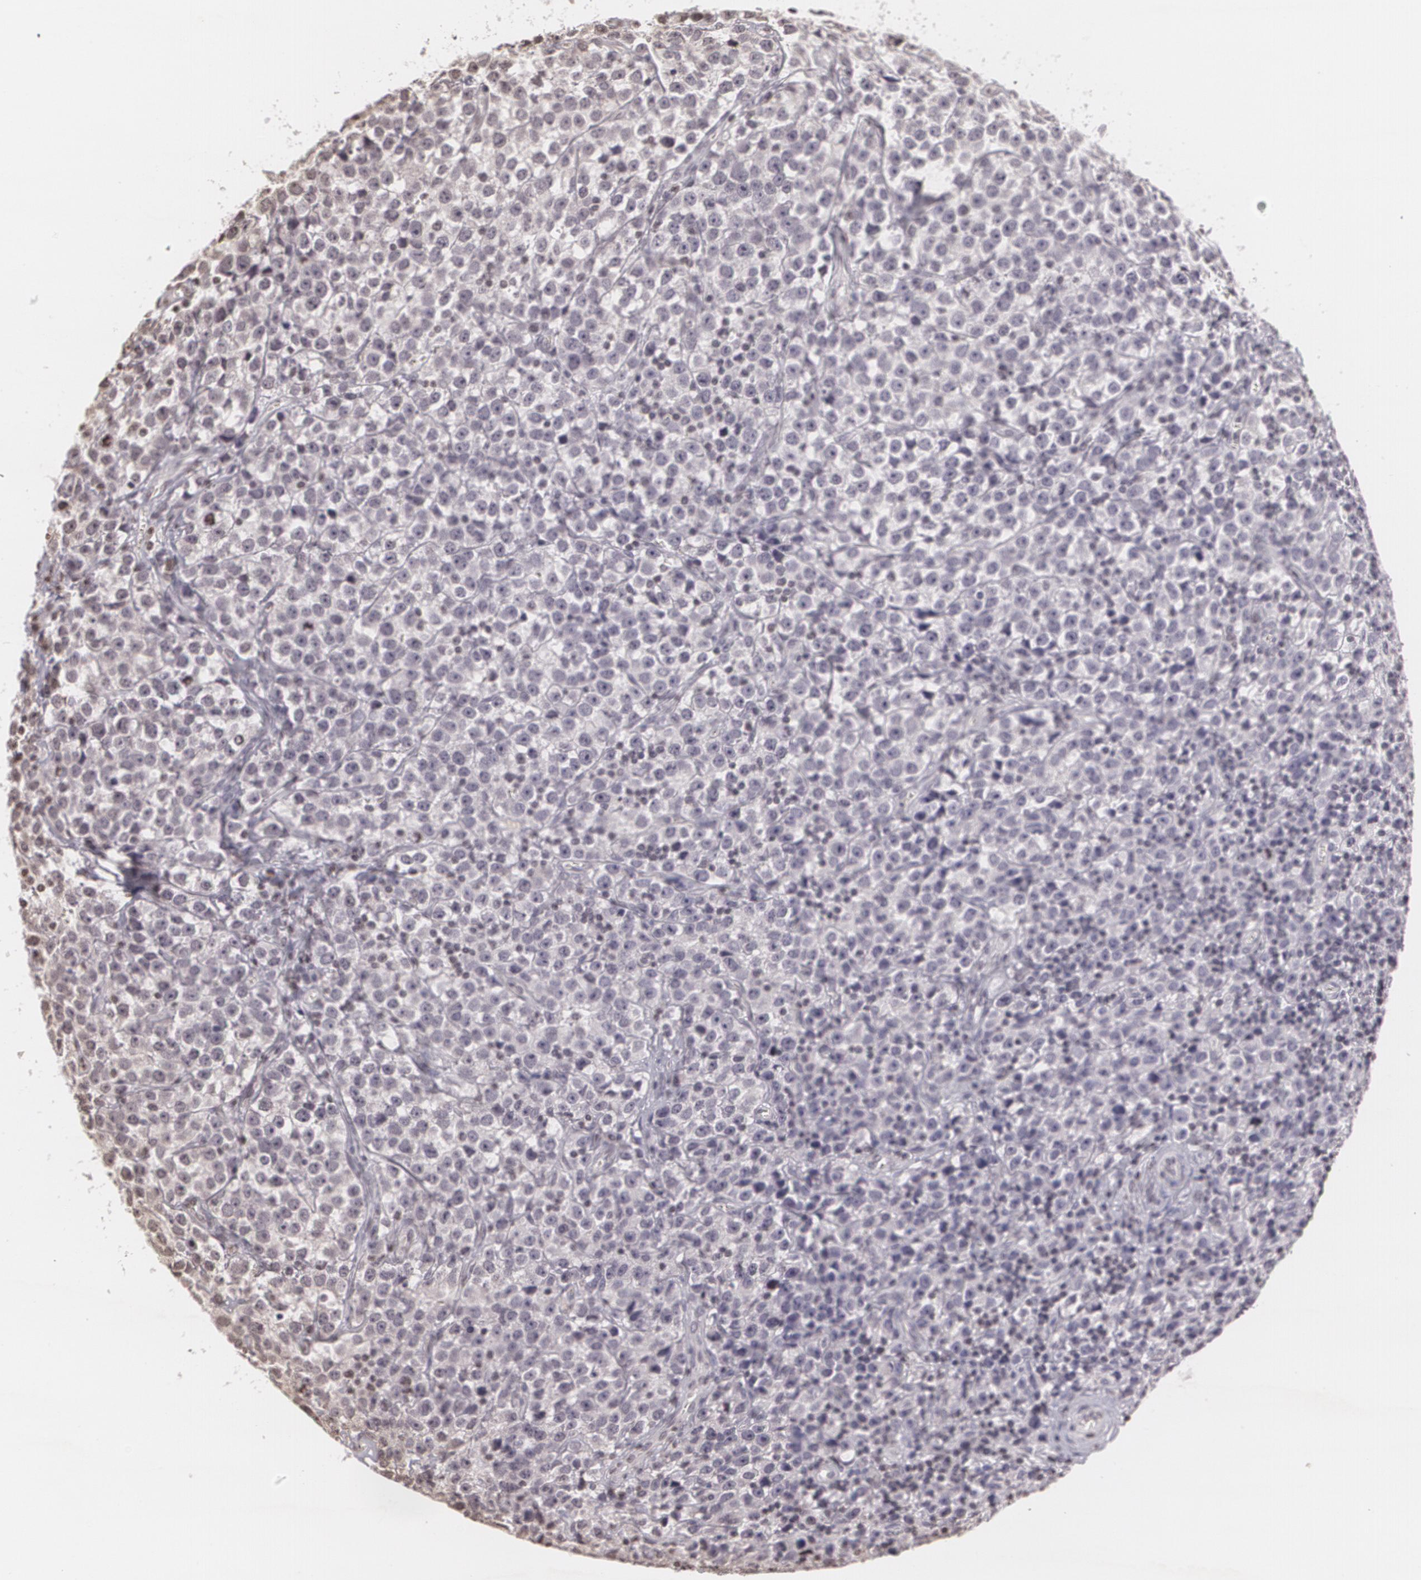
{"staining": {"intensity": "negative", "quantity": "none", "location": "none"}, "tissue": "testis cancer", "cell_type": "Tumor cells", "image_type": "cancer", "snomed": [{"axis": "morphology", "description": "Seminoma, NOS"}, {"axis": "topography", "description": "Testis"}], "caption": "An IHC histopathology image of testis cancer is shown. There is no staining in tumor cells of testis cancer.", "gene": "MUC1", "patient": {"sex": "male", "age": 25}}